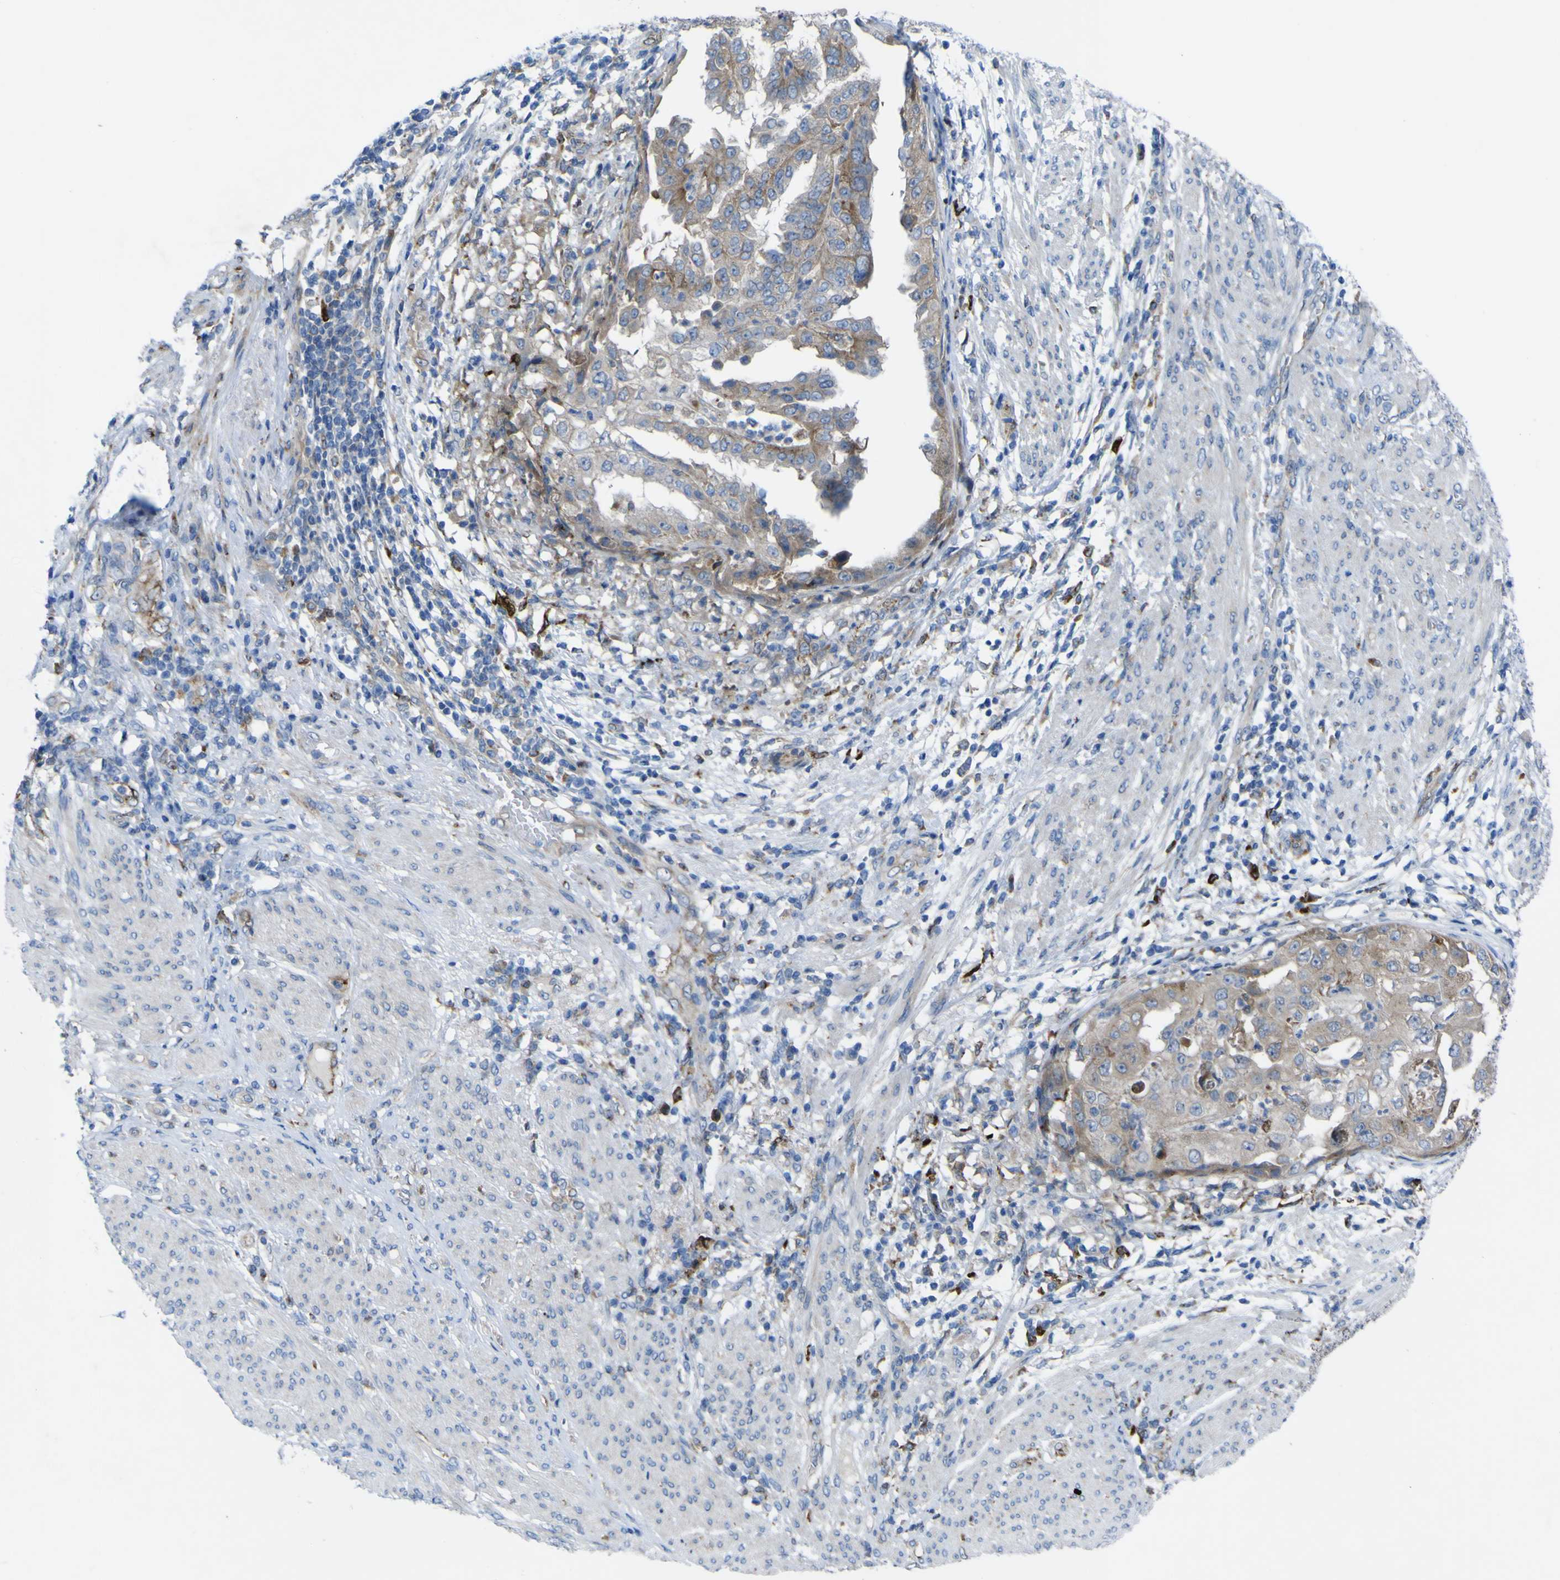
{"staining": {"intensity": "weak", "quantity": ">75%", "location": "cytoplasmic/membranous"}, "tissue": "endometrial cancer", "cell_type": "Tumor cells", "image_type": "cancer", "snomed": [{"axis": "morphology", "description": "Adenocarcinoma, NOS"}, {"axis": "topography", "description": "Endometrium"}], "caption": "Immunohistochemistry (IHC) (DAB (3,3'-diaminobenzidine)) staining of human endometrial cancer shows weak cytoplasmic/membranous protein positivity in about >75% of tumor cells.", "gene": "CST3", "patient": {"sex": "female", "age": 85}}